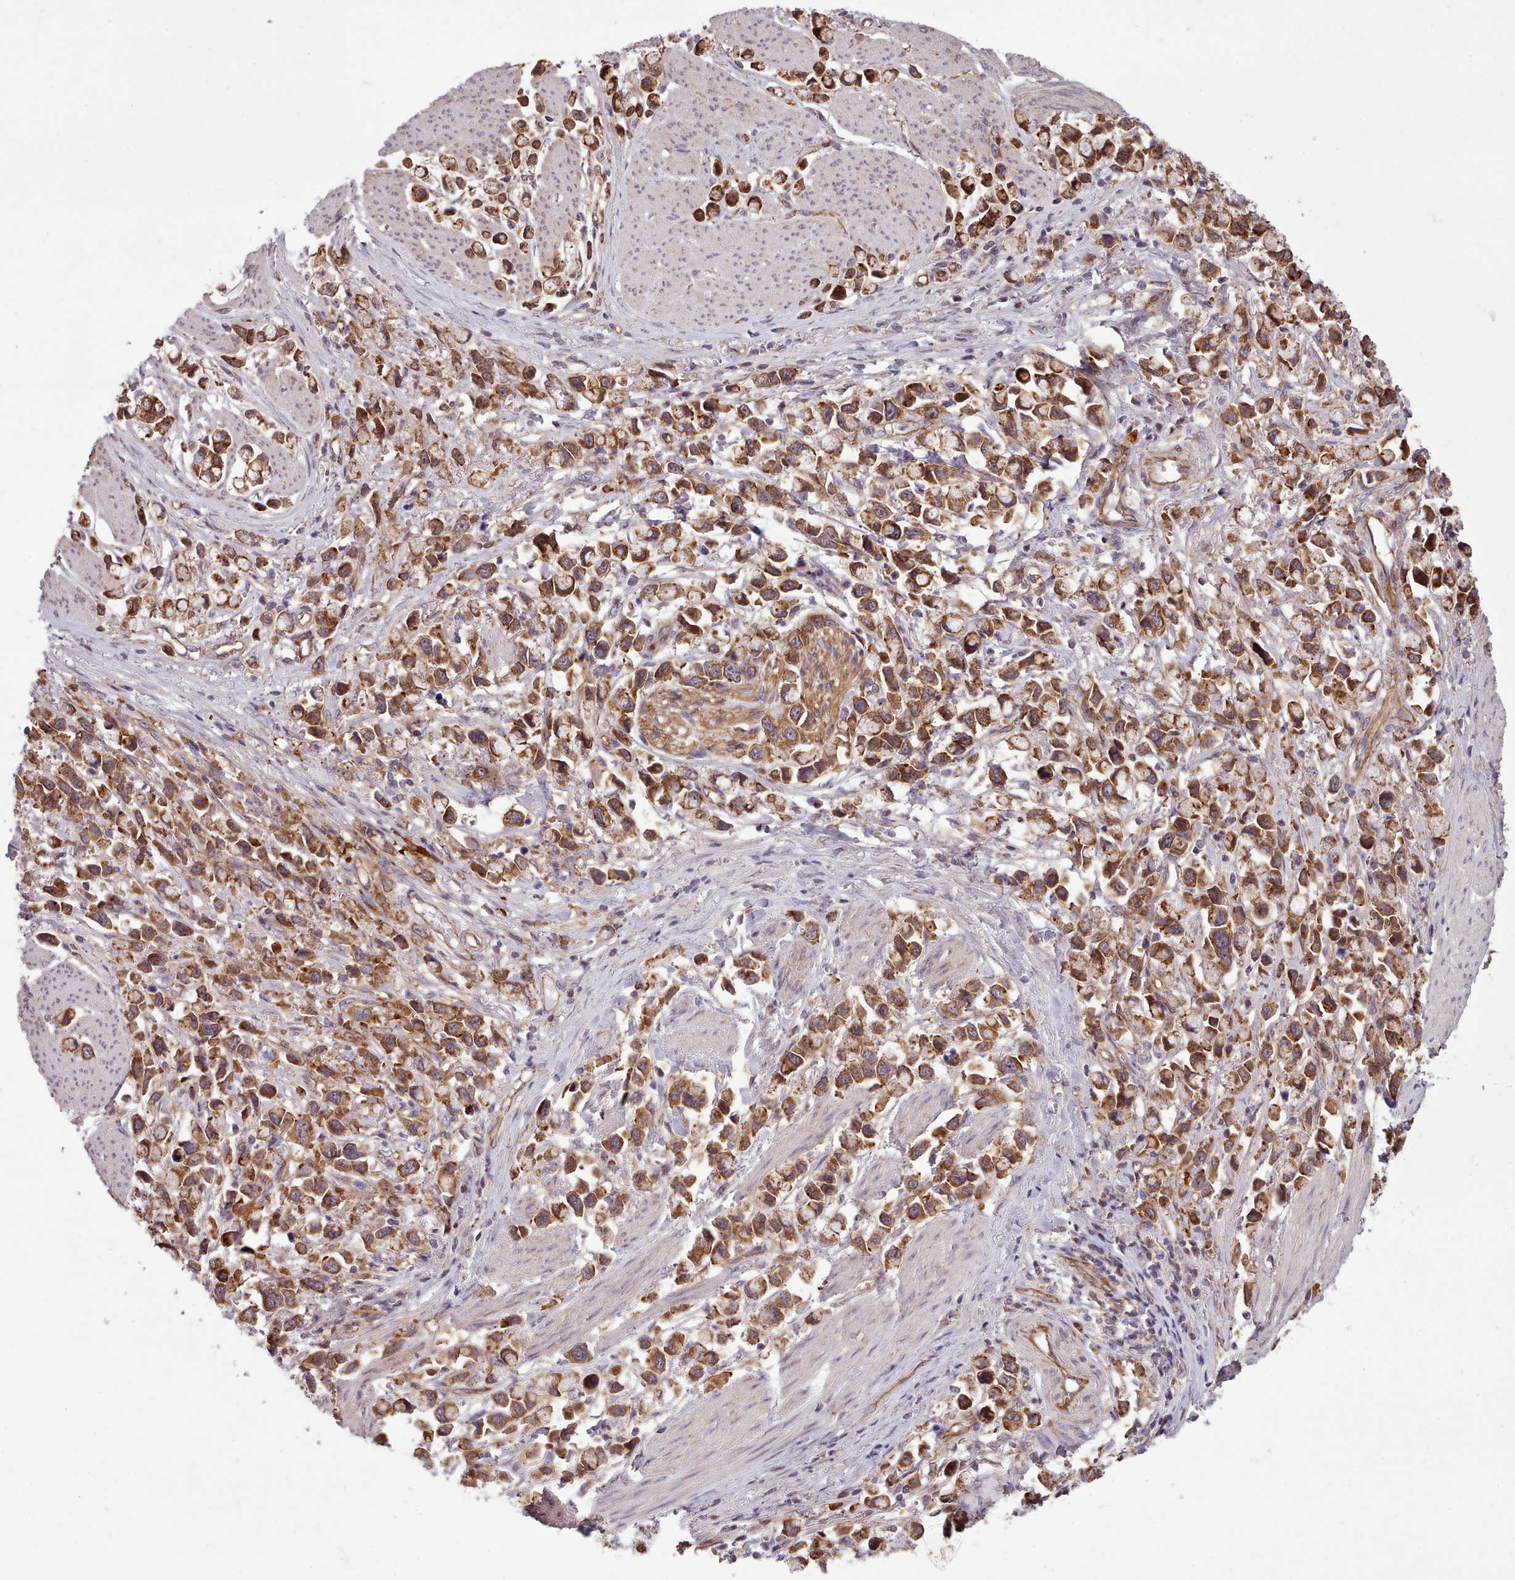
{"staining": {"intensity": "strong", "quantity": ">75%", "location": "cytoplasmic/membranous"}, "tissue": "stomach cancer", "cell_type": "Tumor cells", "image_type": "cancer", "snomed": [{"axis": "morphology", "description": "Adenocarcinoma, NOS"}, {"axis": "topography", "description": "Stomach"}], "caption": "A high-resolution photomicrograph shows IHC staining of adenocarcinoma (stomach), which shows strong cytoplasmic/membranous positivity in approximately >75% of tumor cells.", "gene": "MRPL46", "patient": {"sex": "female", "age": 81}}